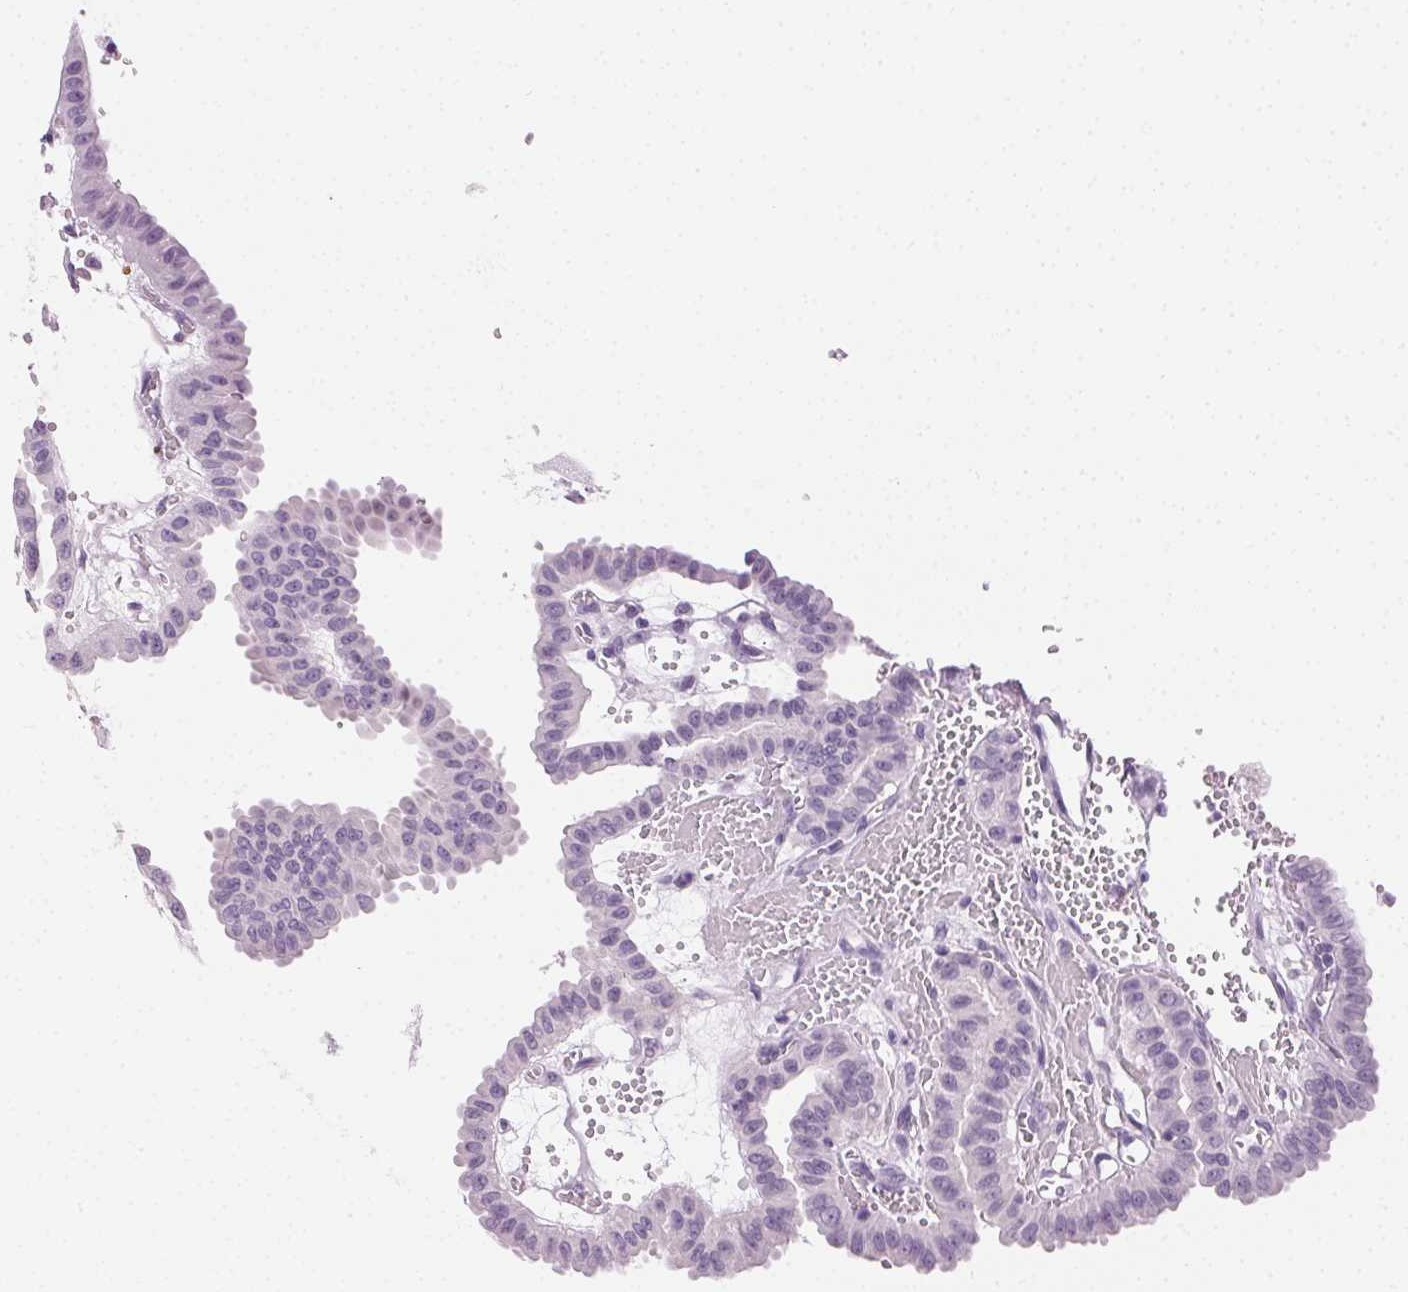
{"staining": {"intensity": "negative", "quantity": "none", "location": "none"}, "tissue": "thyroid cancer", "cell_type": "Tumor cells", "image_type": "cancer", "snomed": [{"axis": "morphology", "description": "Papillary adenocarcinoma, NOS"}, {"axis": "topography", "description": "Thyroid gland"}], "caption": "Immunohistochemistry (IHC) of human thyroid cancer (papillary adenocarcinoma) demonstrates no positivity in tumor cells. (IHC, brightfield microscopy, high magnification).", "gene": "MPO", "patient": {"sex": "male", "age": 87}}